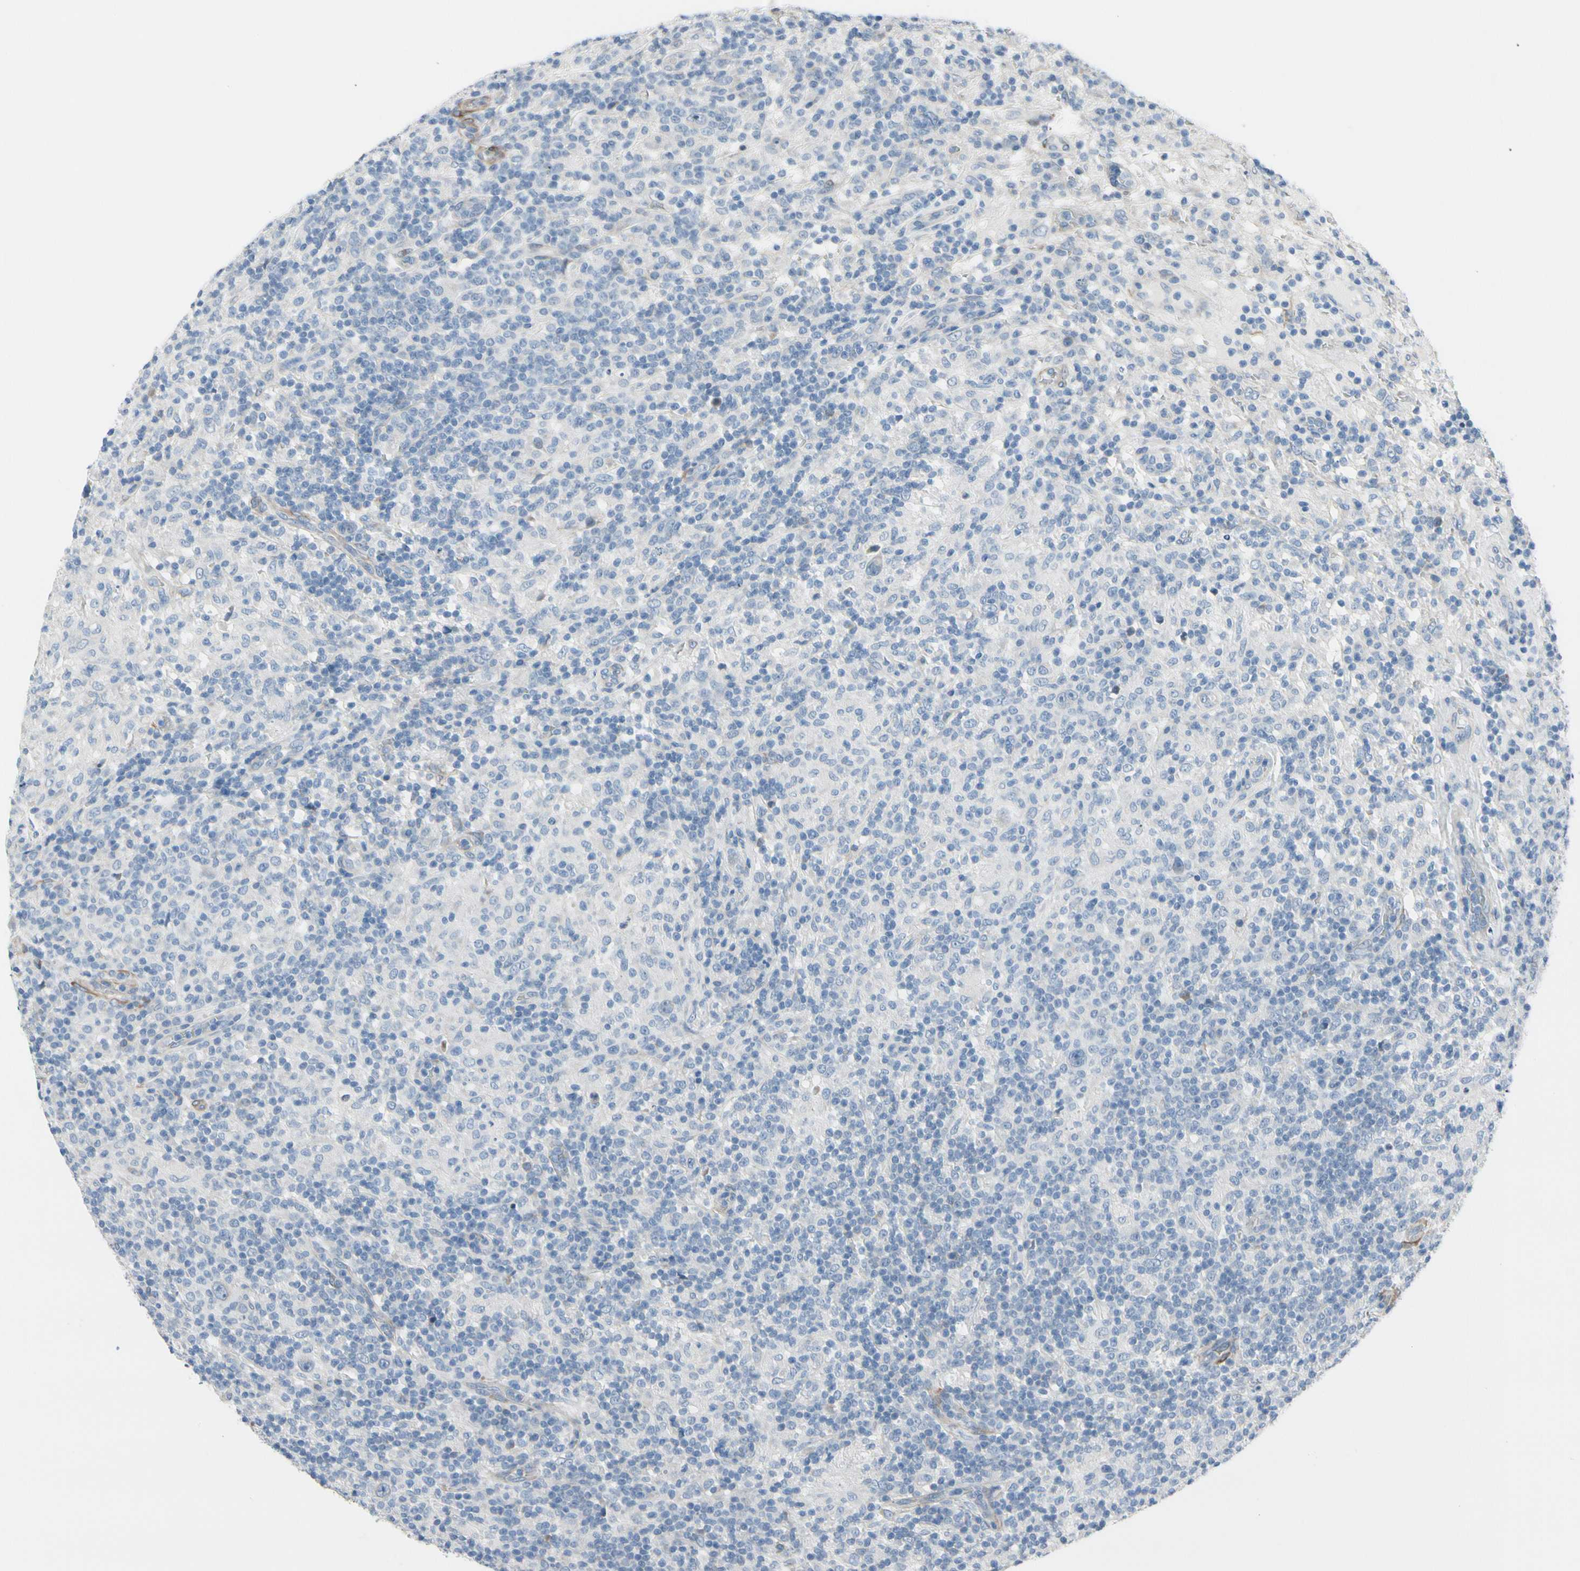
{"staining": {"intensity": "negative", "quantity": "none", "location": "none"}, "tissue": "lymphoma", "cell_type": "Tumor cells", "image_type": "cancer", "snomed": [{"axis": "morphology", "description": "Hodgkin's disease, NOS"}, {"axis": "topography", "description": "Lymph node"}], "caption": "A high-resolution histopathology image shows immunohistochemistry staining of Hodgkin's disease, which displays no significant expression in tumor cells. (Stains: DAB IHC with hematoxylin counter stain, Microscopy: brightfield microscopy at high magnification).", "gene": "MAP2", "patient": {"sex": "male", "age": 70}}